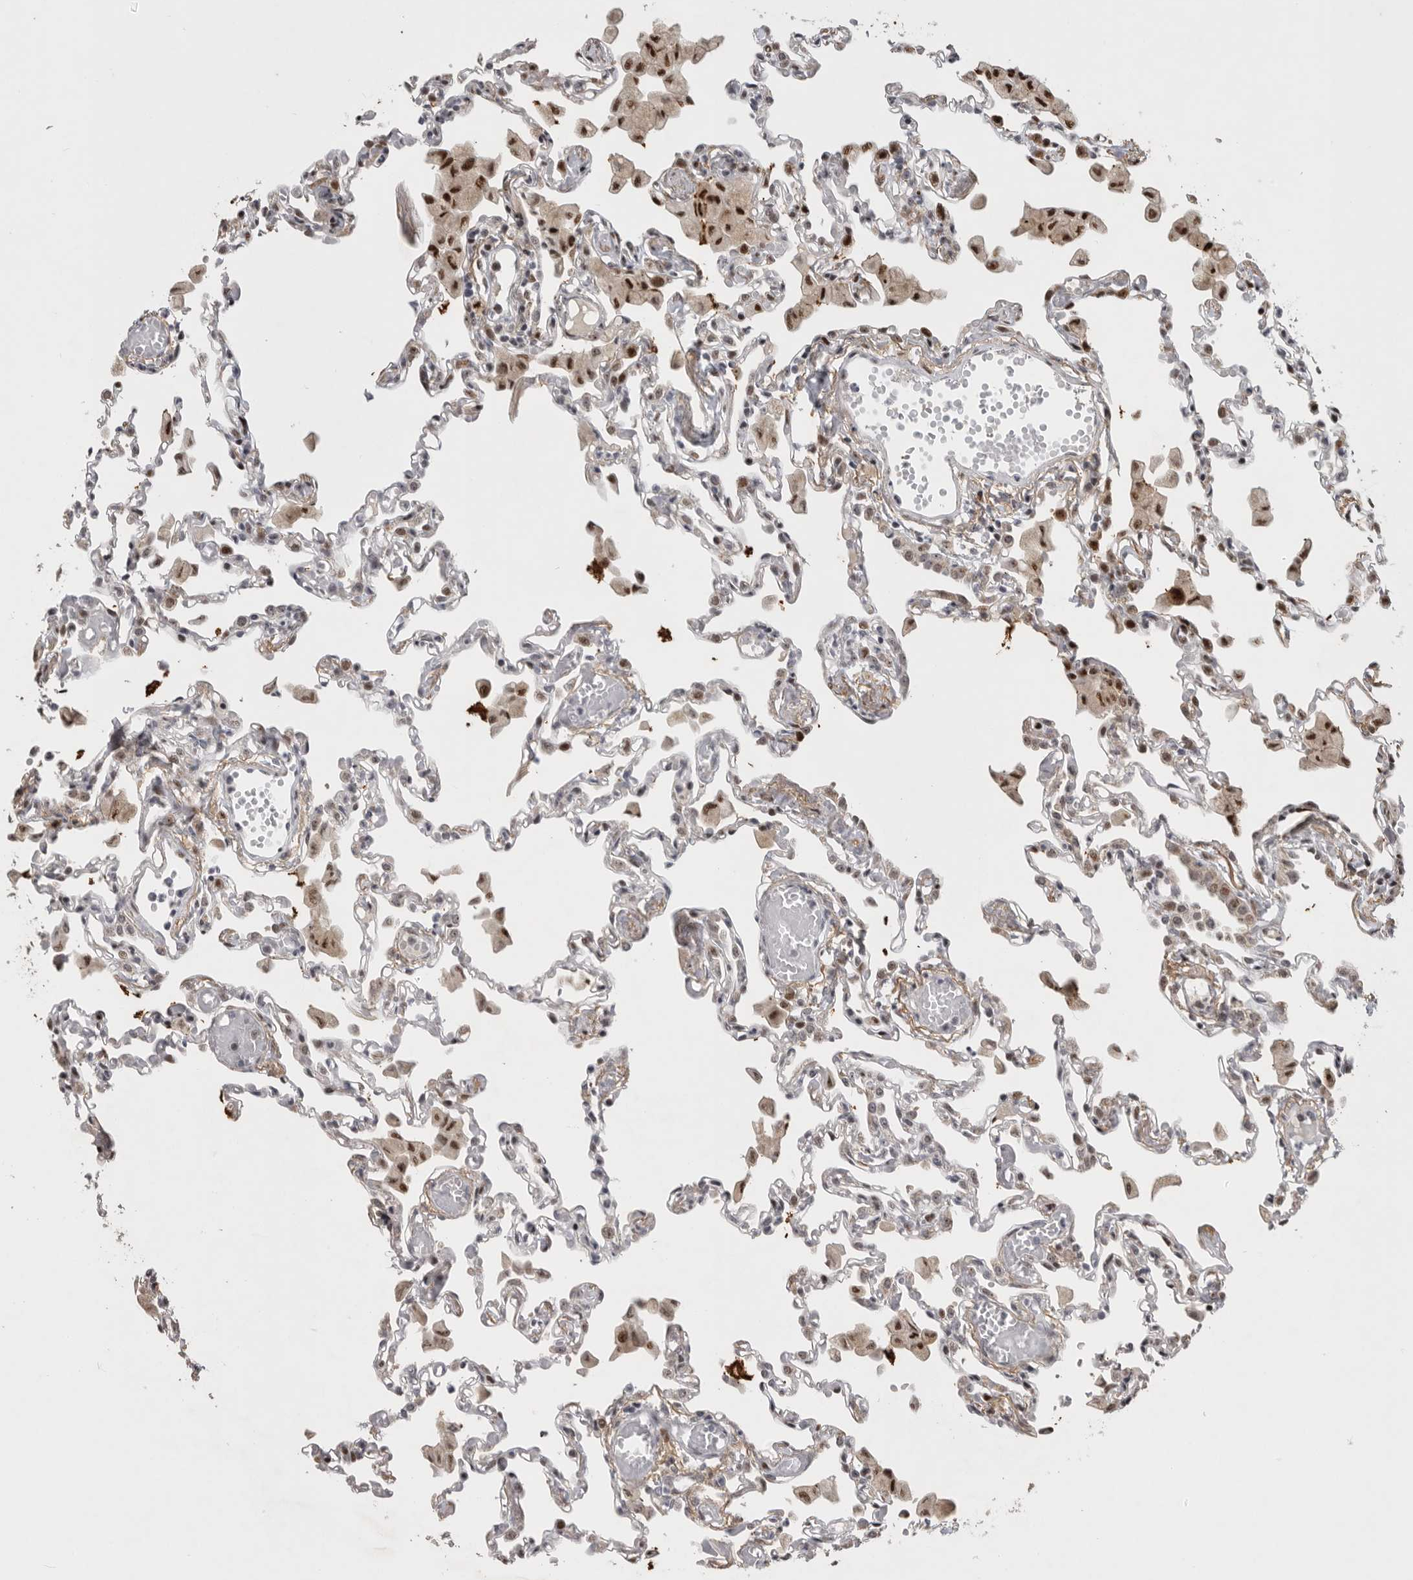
{"staining": {"intensity": "weak", "quantity": "<25%", "location": "cytoplasmic/membranous,nuclear"}, "tissue": "lung", "cell_type": "Alveolar cells", "image_type": "normal", "snomed": [{"axis": "morphology", "description": "Normal tissue, NOS"}, {"axis": "topography", "description": "Bronchus"}, {"axis": "topography", "description": "Lung"}], "caption": "DAB immunohistochemical staining of normal human lung displays no significant expression in alveolar cells.", "gene": "PCMTD1", "patient": {"sex": "female", "age": 49}}